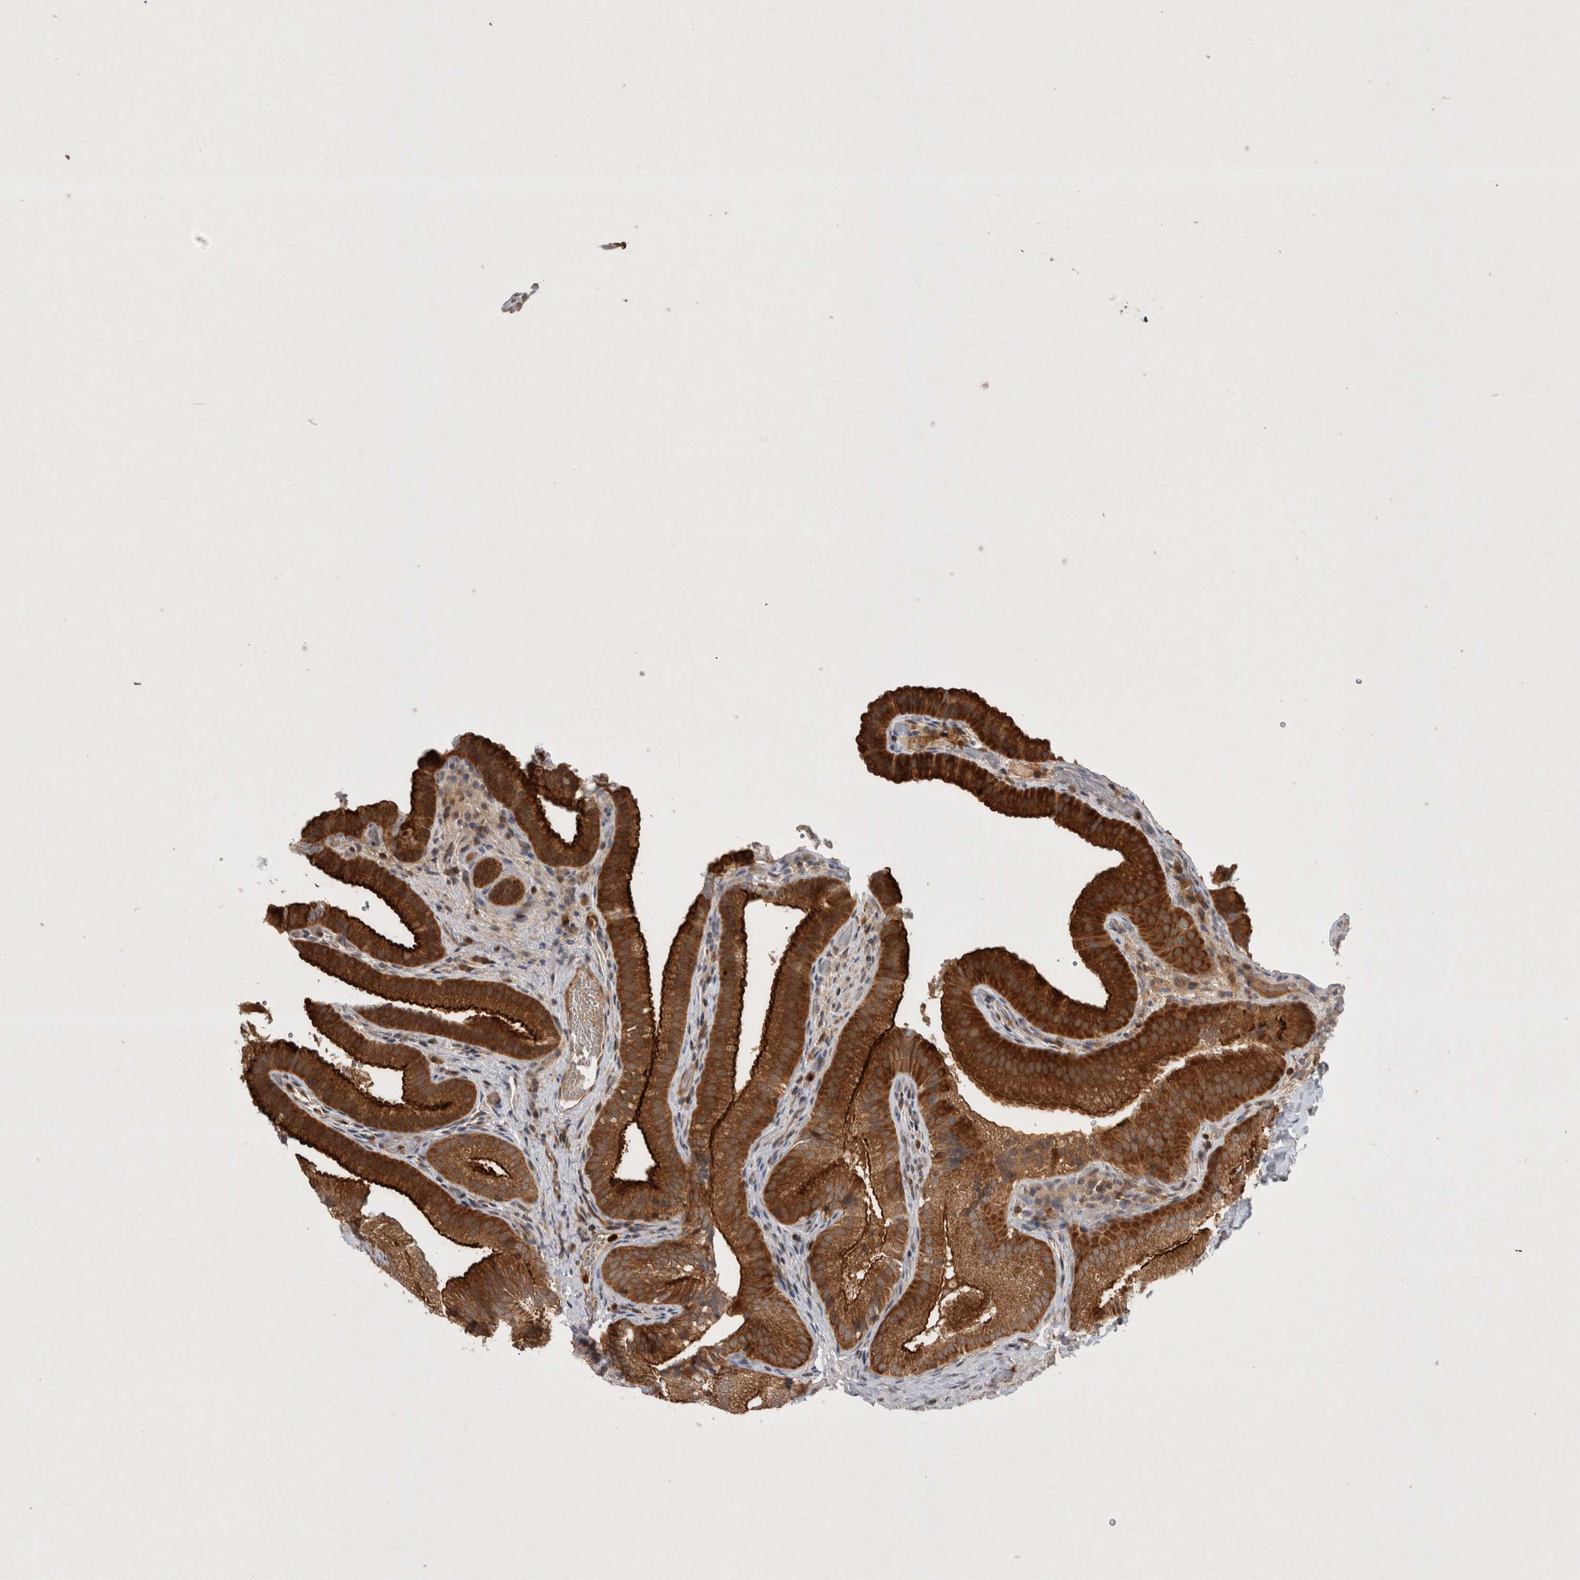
{"staining": {"intensity": "strong", "quantity": ">75%", "location": "cytoplasmic/membranous"}, "tissue": "gallbladder", "cell_type": "Glandular cells", "image_type": "normal", "snomed": [{"axis": "morphology", "description": "Normal tissue, NOS"}, {"axis": "topography", "description": "Gallbladder"}], "caption": "About >75% of glandular cells in unremarkable human gallbladder demonstrate strong cytoplasmic/membranous protein expression as visualized by brown immunohistochemical staining.", "gene": "PDCD2", "patient": {"sex": "female", "age": 30}}